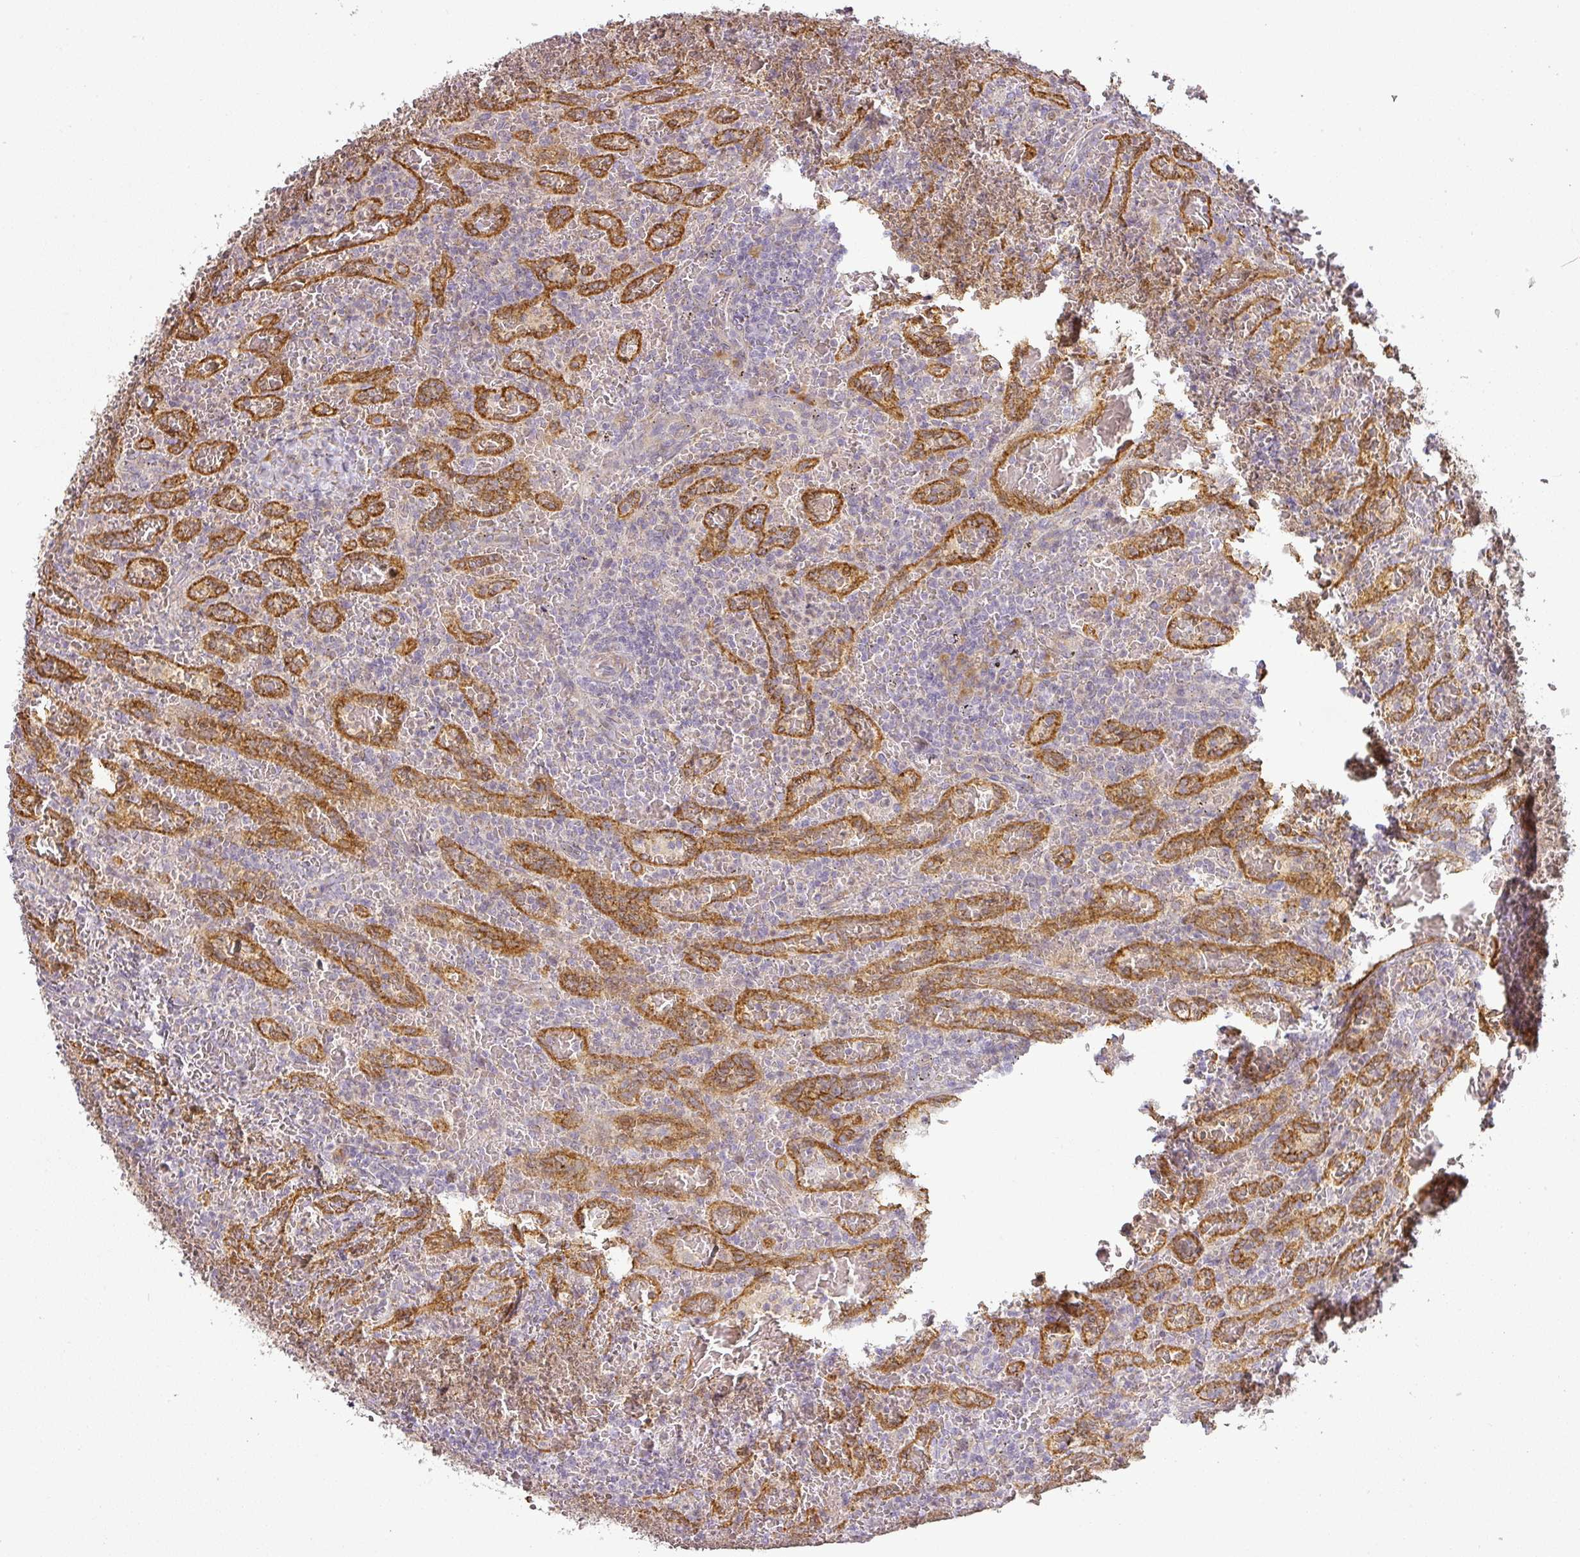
{"staining": {"intensity": "negative", "quantity": "none", "location": "none"}, "tissue": "lymphoma", "cell_type": "Tumor cells", "image_type": "cancer", "snomed": [{"axis": "morphology", "description": "Malignant lymphoma, non-Hodgkin's type, Low grade"}, {"axis": "topography", "description": "Spleen"}], "caption": "A high-resolution image shows immunohistochemistry (IHC) staining of lymphoma, which reveals no significant expression in tumor cells.", "gene": "CCDC144A", "patient": {"sex": "female", "age": 64}}